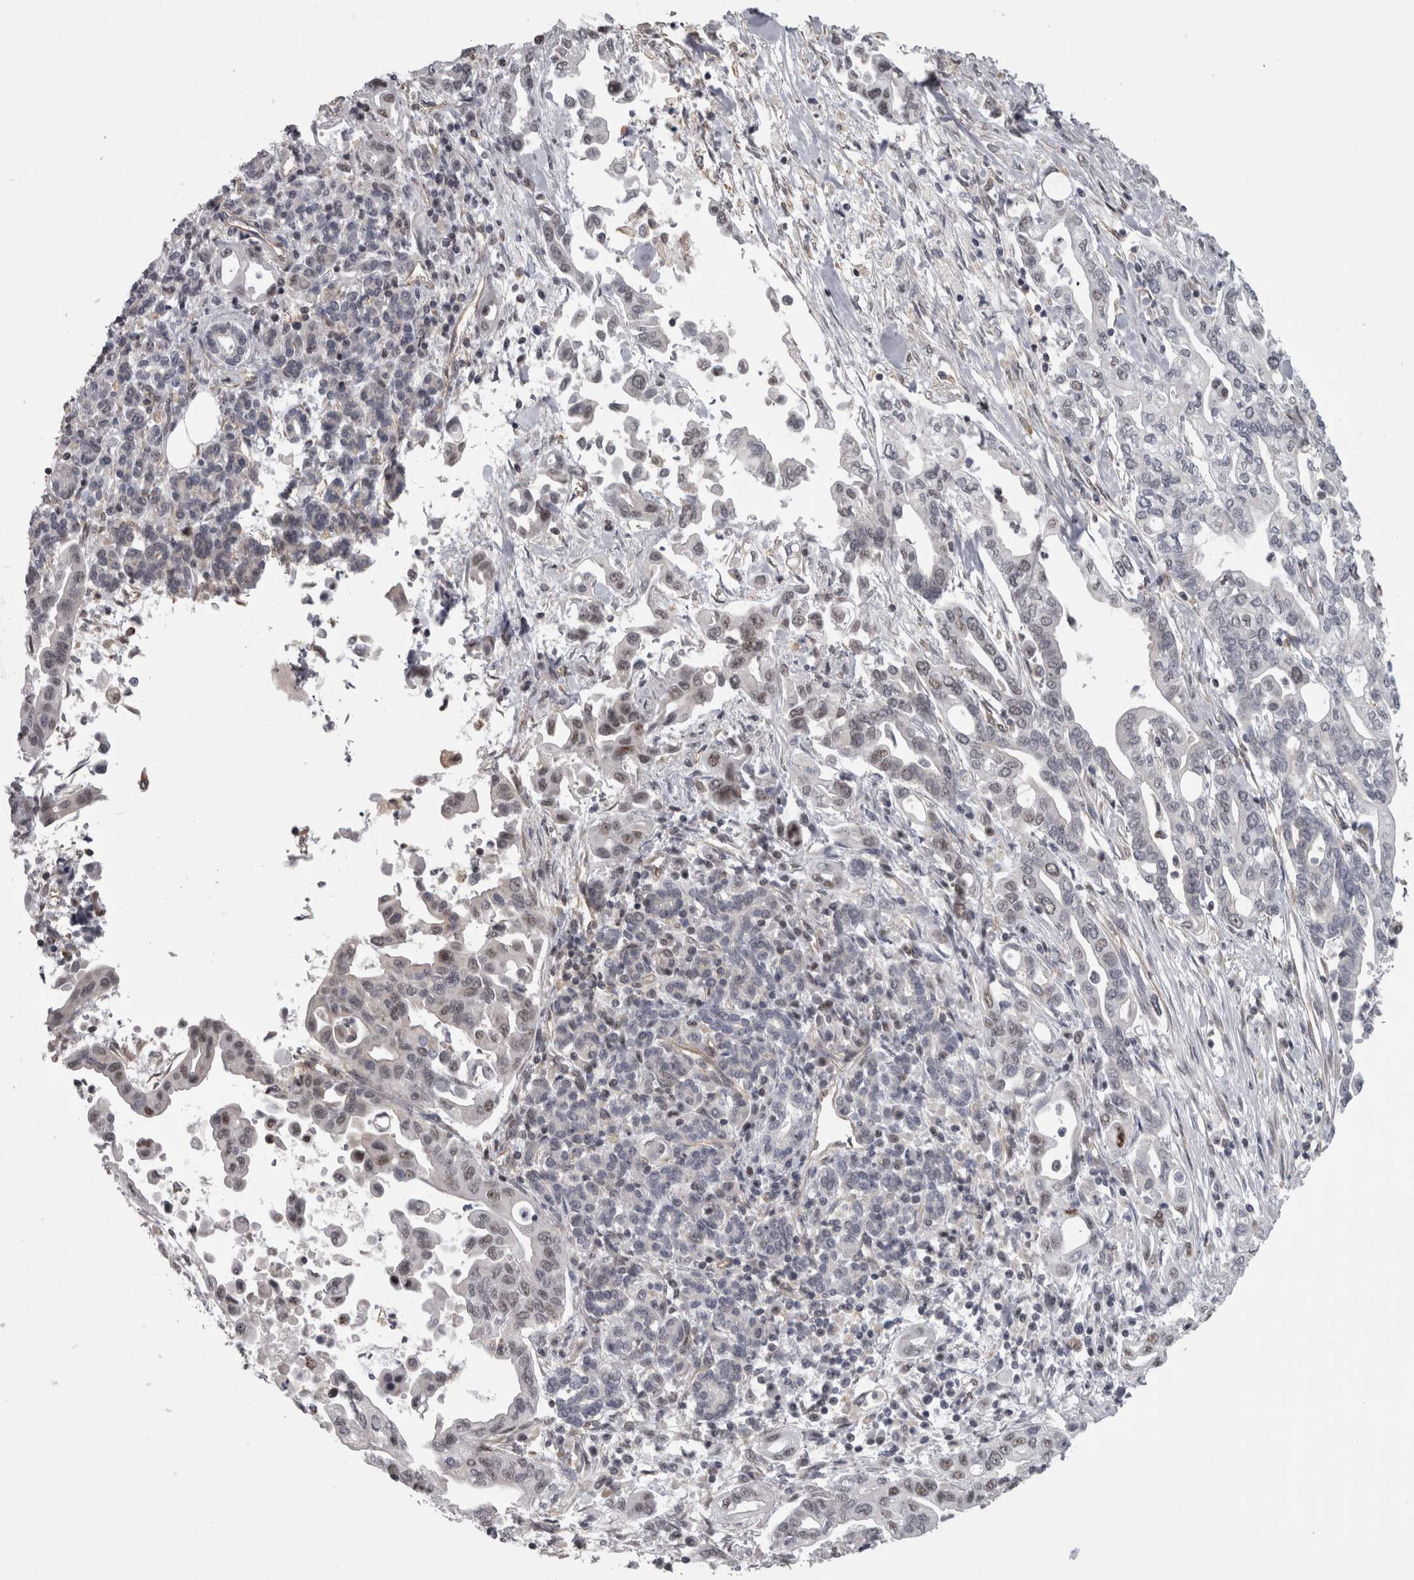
{"staining": {"intensity": "weak", "quantity": "25%-75%", "location": "nuclear"}, "tissue": "pancreatic cancer", "cell_type": "Tumor cells", "image_type": "cancer", "snomed": [{"axis": "morphology", "description": "Adenocarcinoma, NOS"}, {"axis": "topography", "description": "Pancreas"}], "caption": "Pancreatic adenocarcinoma tissue shows weak nuclear positivity in approximately 25%-75% of tumor cells, visualized by immunohistochemistry.", "gene": "PPP1R12B", "patient": {"sex": "female", "age": 57}}